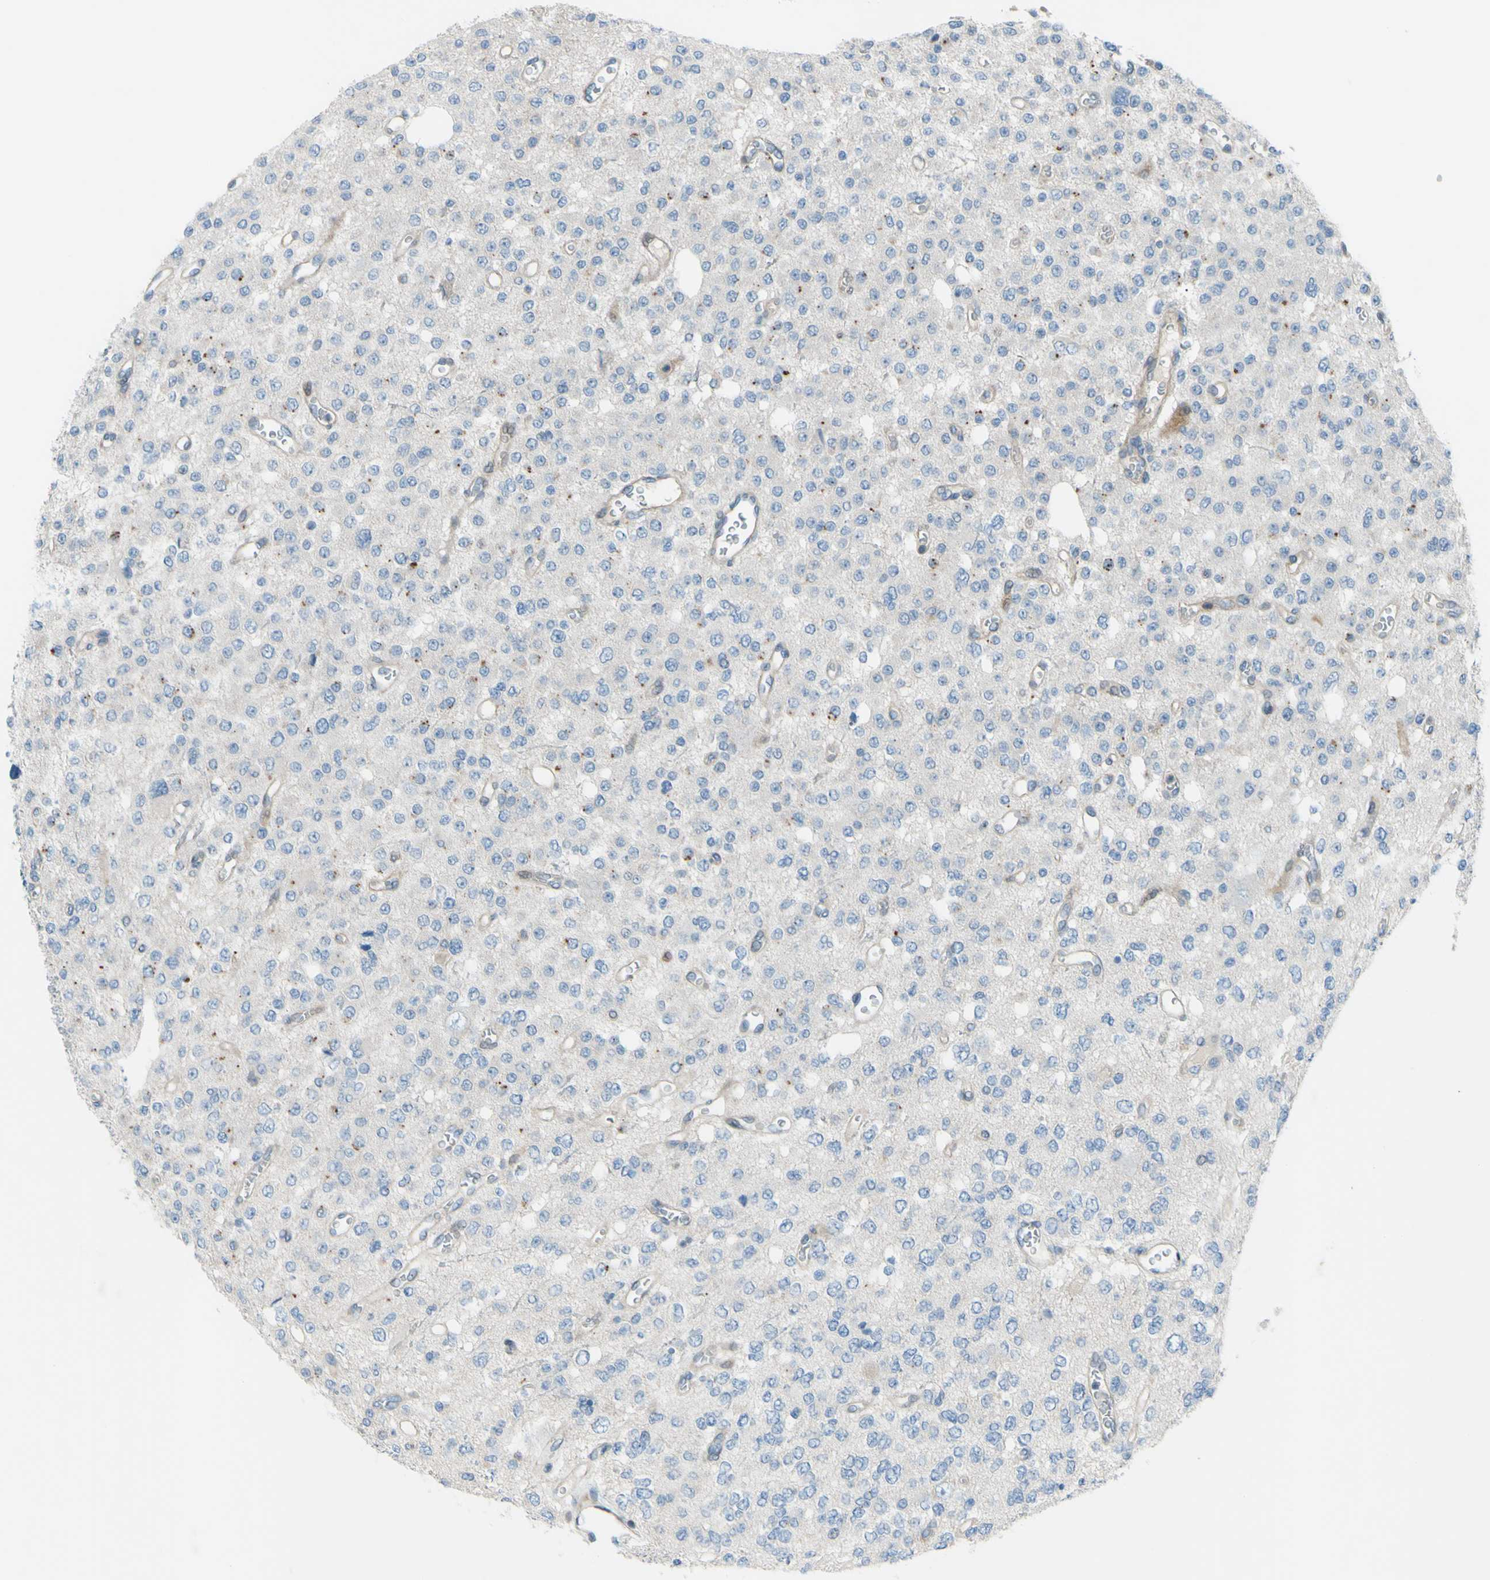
{"staining": {"intensity": "negative", "quantity": "none", "location": "none"}, "tissue": "glioma", "cell_type": "Tumor cells", "image_type": "cancer", "snomed": [{"axis": "morphology", "description": "Glioma, malignant, Low grade"}, {"axis": "topography", "description": "Brain"}], "caption": "DAB (3,3'-diaminobenzidine) immunohistochemical staining of human glioma reveals no significant positivity in tumor cells. The staining is performed using DAB (3,3'-diaminobenzidine) brown chromogen with nuclei counter-stained in using hematoxylin.", "gene": "PAK2", "patient": {"sex": "male", "age": 38}}